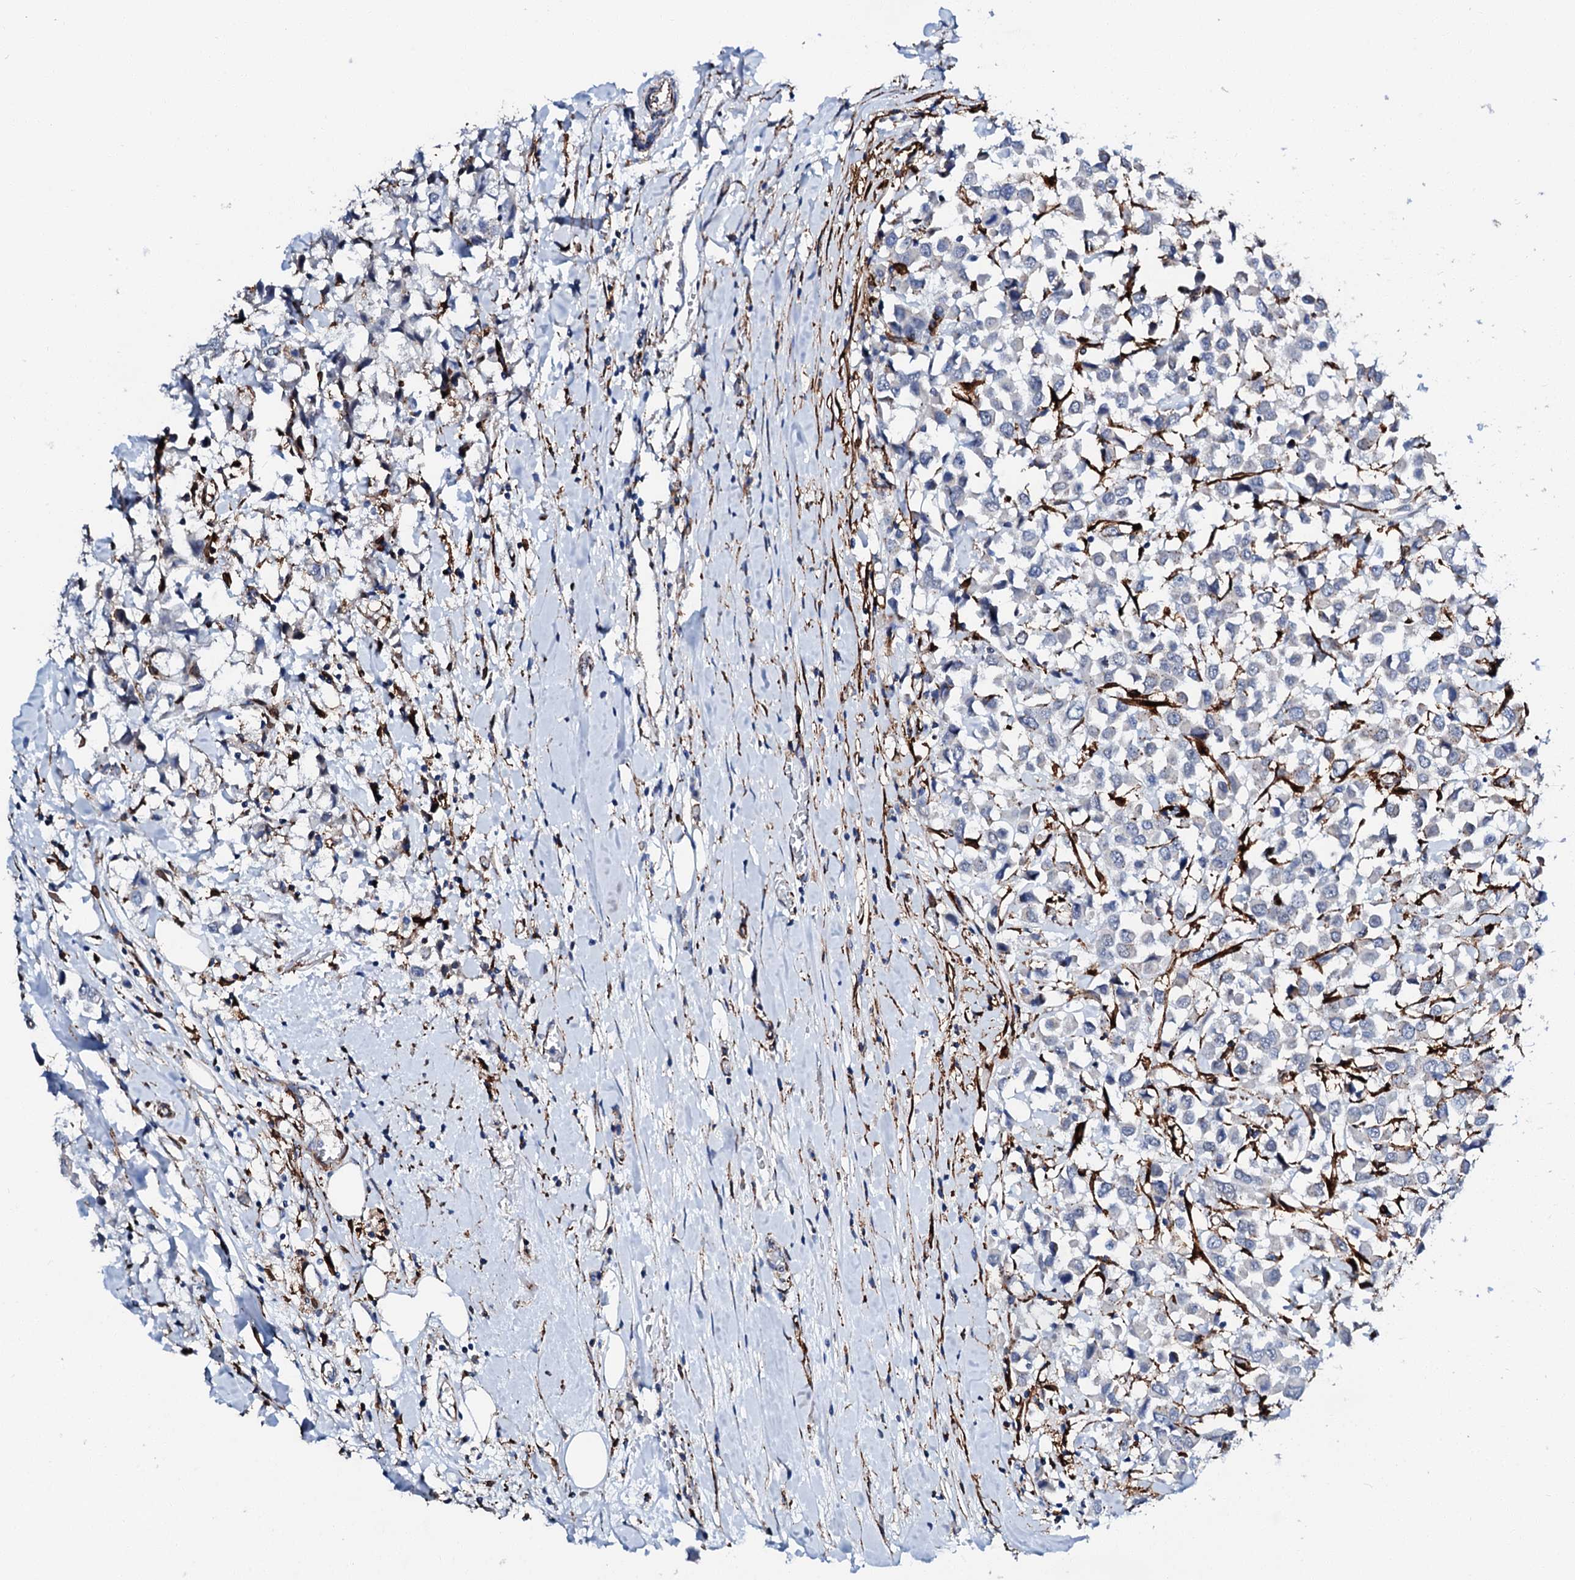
{"staining": {"intensity": "negative", "quantity": "none", "location": "none"}, "tissue": "breast cancer", "cell_type": "Tumor cells", "image_type": "cancer", "snomed": [{"axis": "morphology", "description": "Duct carcinoma"}, {"axis": "topography", "description": "Breast"}], "caption": "IHC micrograph of neoplastic tissue: human breast cancer stained with DAB (3,3'-diaminobenzidine) reveals no significant protein positivity in tumor cells.", "gene": "MED13L", "patient": {"sex": "female", "age": 61}}